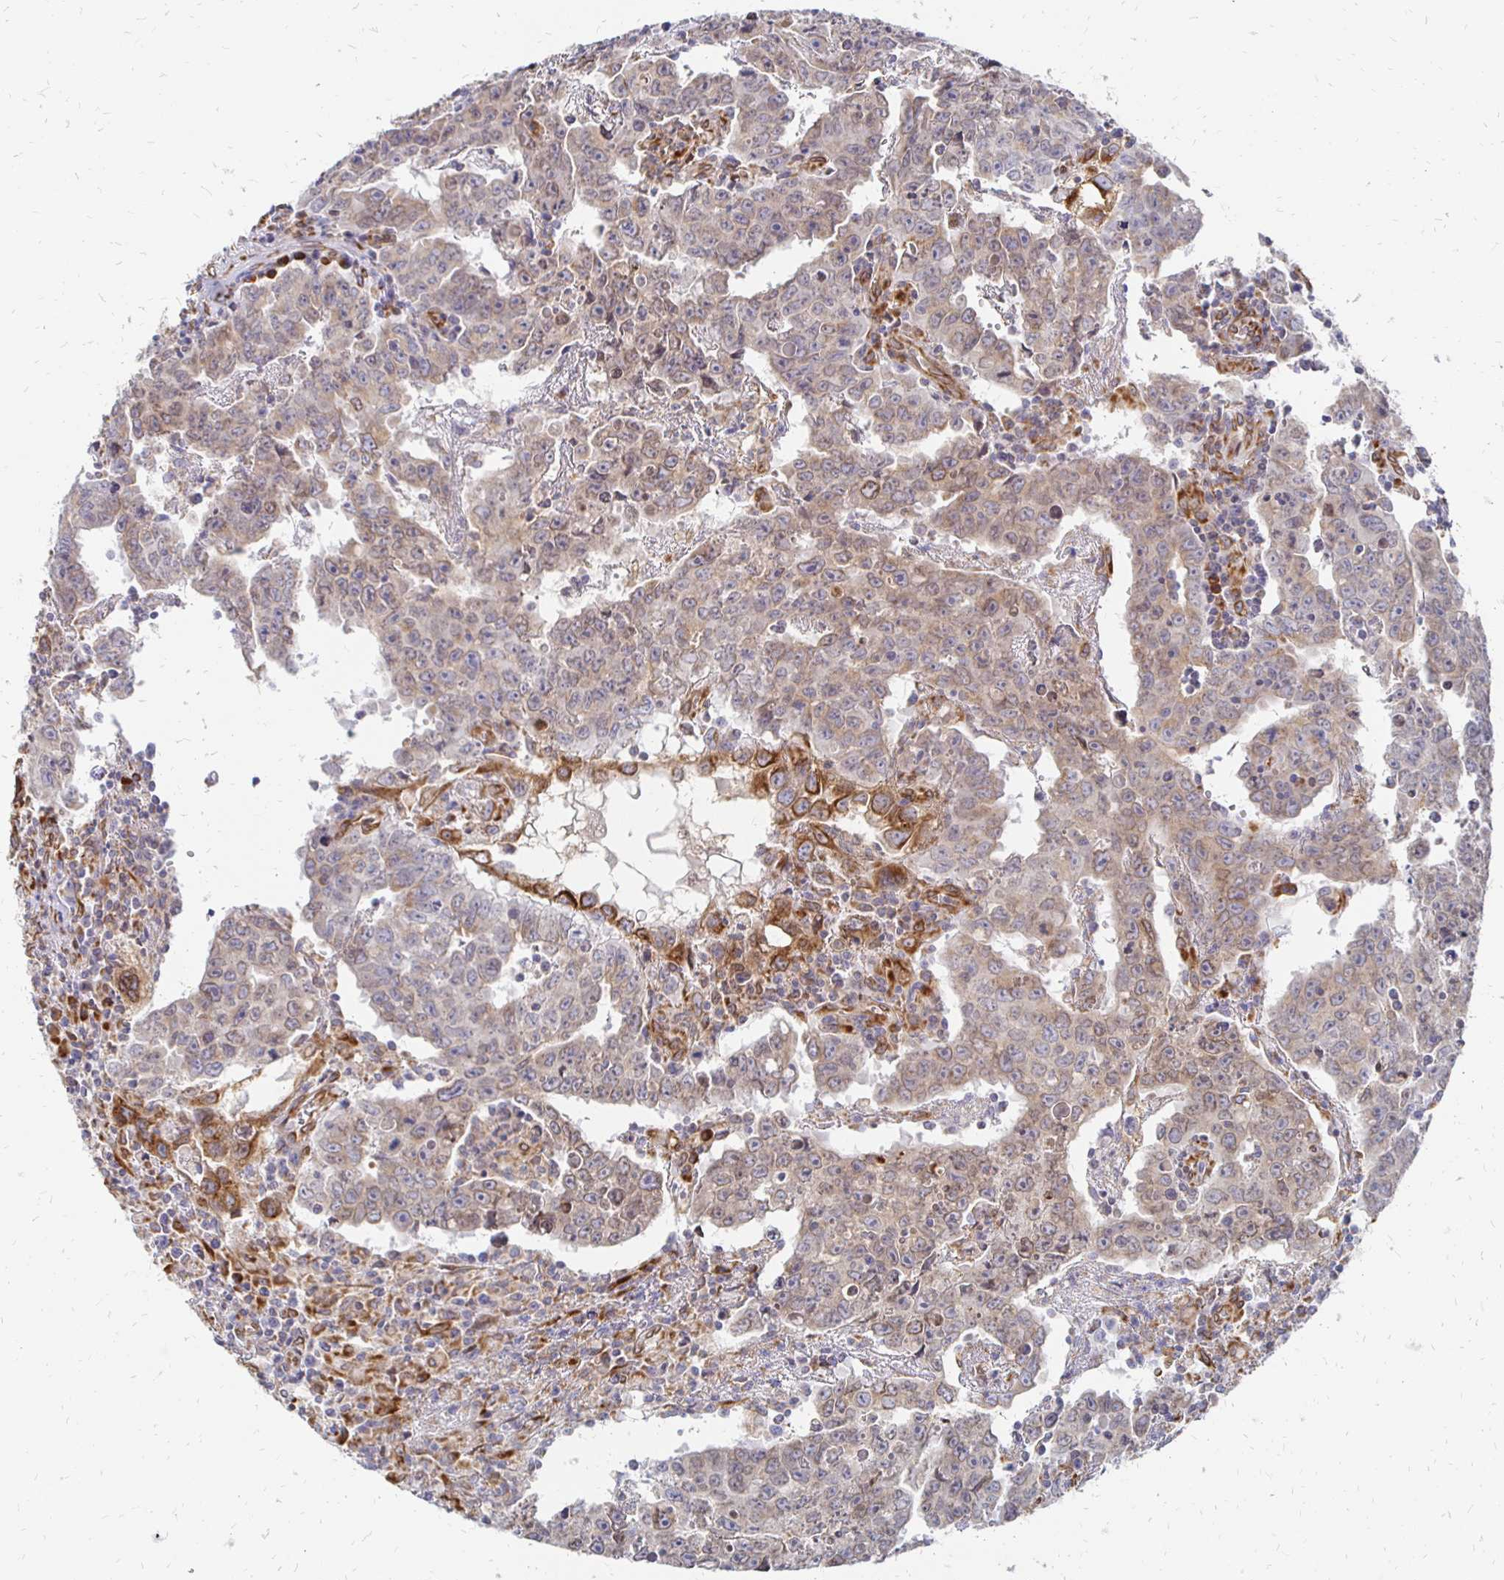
{"staining": {"intensity": "weak", "quantity": "25%-75%", "location": "cytoplasmic/membranous"}, "tissue": "testis cancer", "cell_type": "Tumor cells", "image_type": "cancer", "snomed": [{"axis": "morphology", "description": "Carcinoma, Embryonal, NOS"}, {"axis": "topography", "description": "Testis"}], "caption": "Testis cancer (embryonal carcinoma) stained for a protein reveals weak cytoplasmic/membranous positivity in tumor cells.", "gene": "PELI3", "patient": {"sex": "male", "age": 22}}